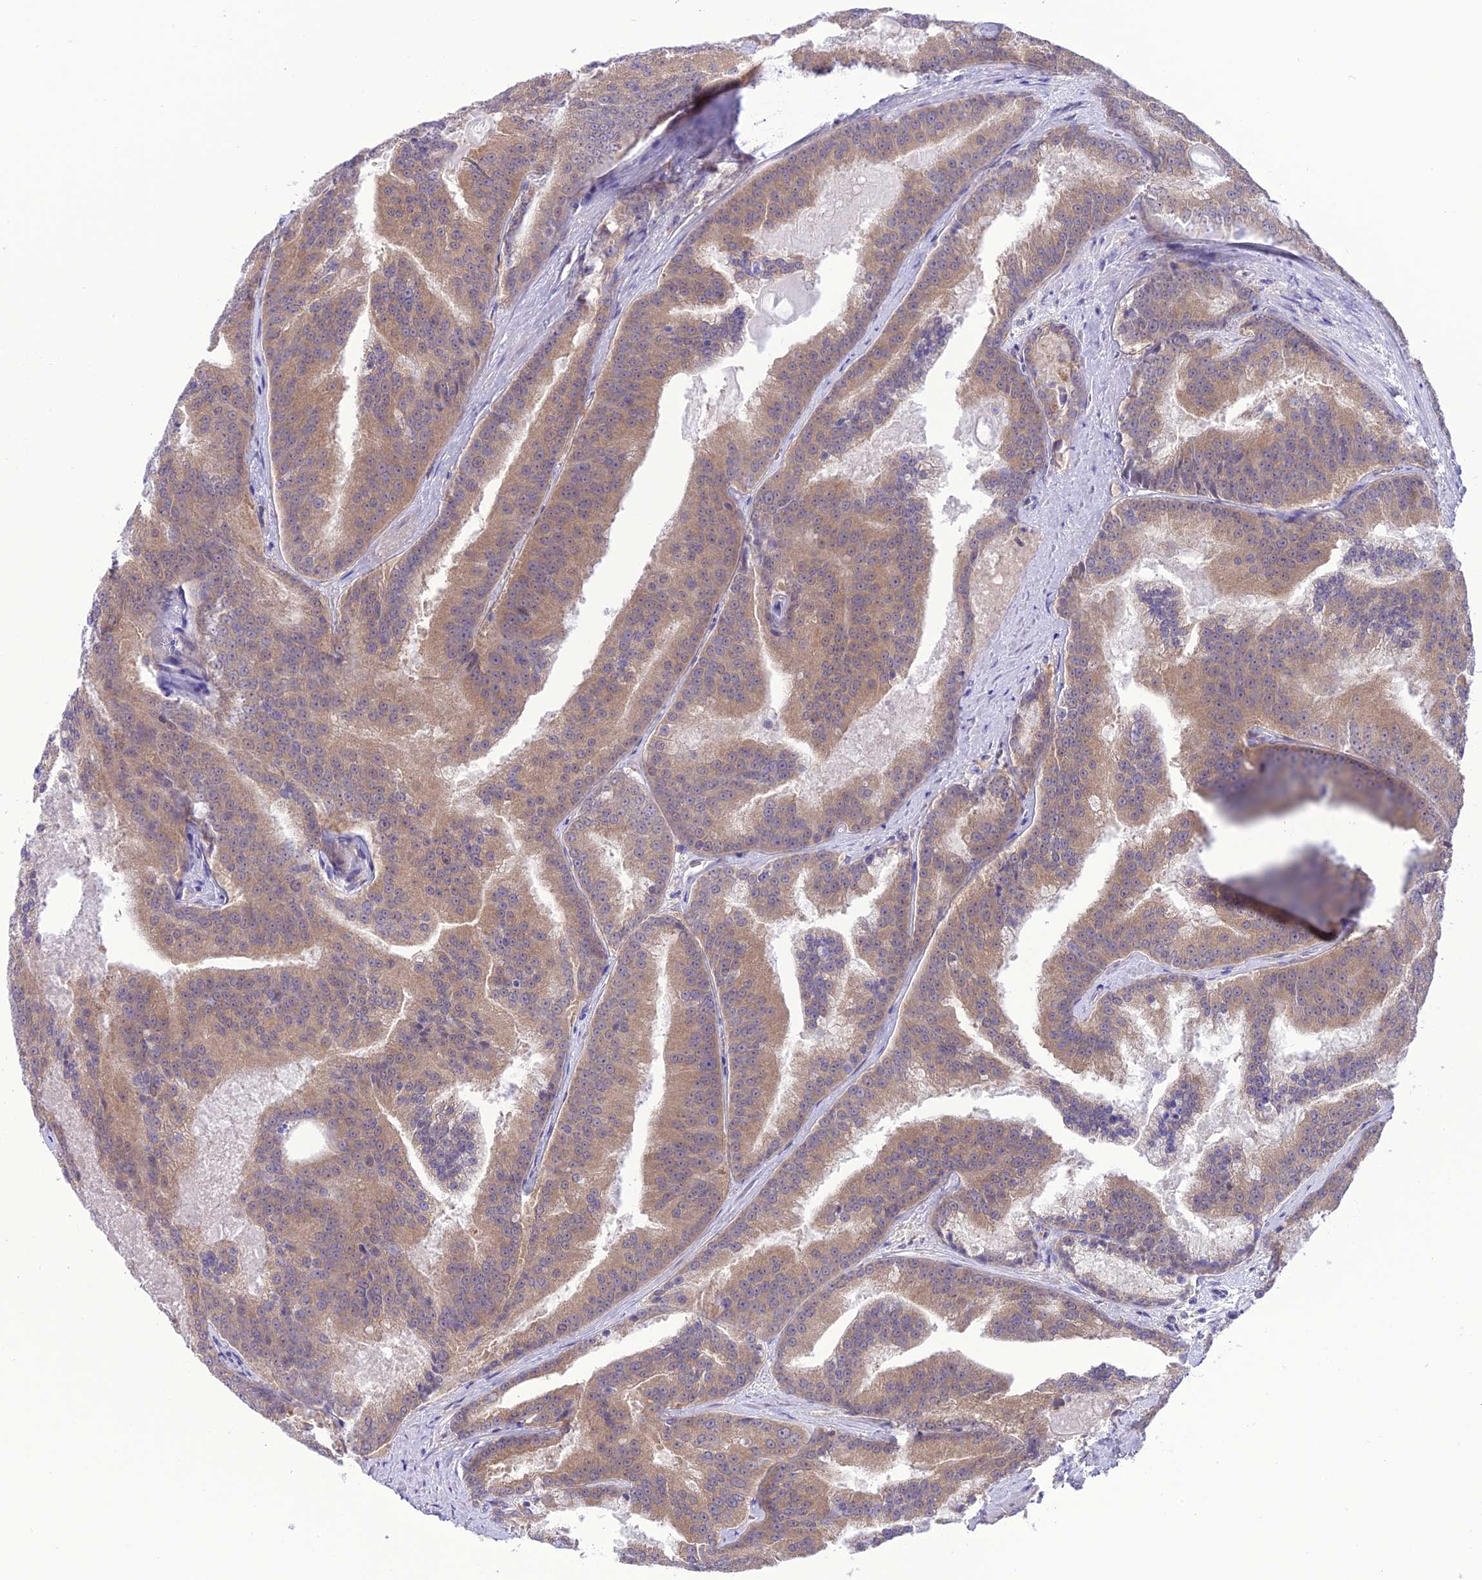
{"staining": {"intensity": "weak", "quantity": ">75%", "location": "cytoplasmic/membranous"}, "tissue": "prostate cancer", "cell_type": "Tumor cells", "image_type": "cancer", "snomed": [{"axis": "morphology", "description": "Adenocarcinoma, High grade"}, {"axis": "topography", "description": "Prostate"}], "caption": "Human high-grade adenocarcinoma (prostate) stained with a protein marker reveals weak staining in tumor cells.", "gene": "RNF126", "patient": {"sex": "male", "age": 61}}